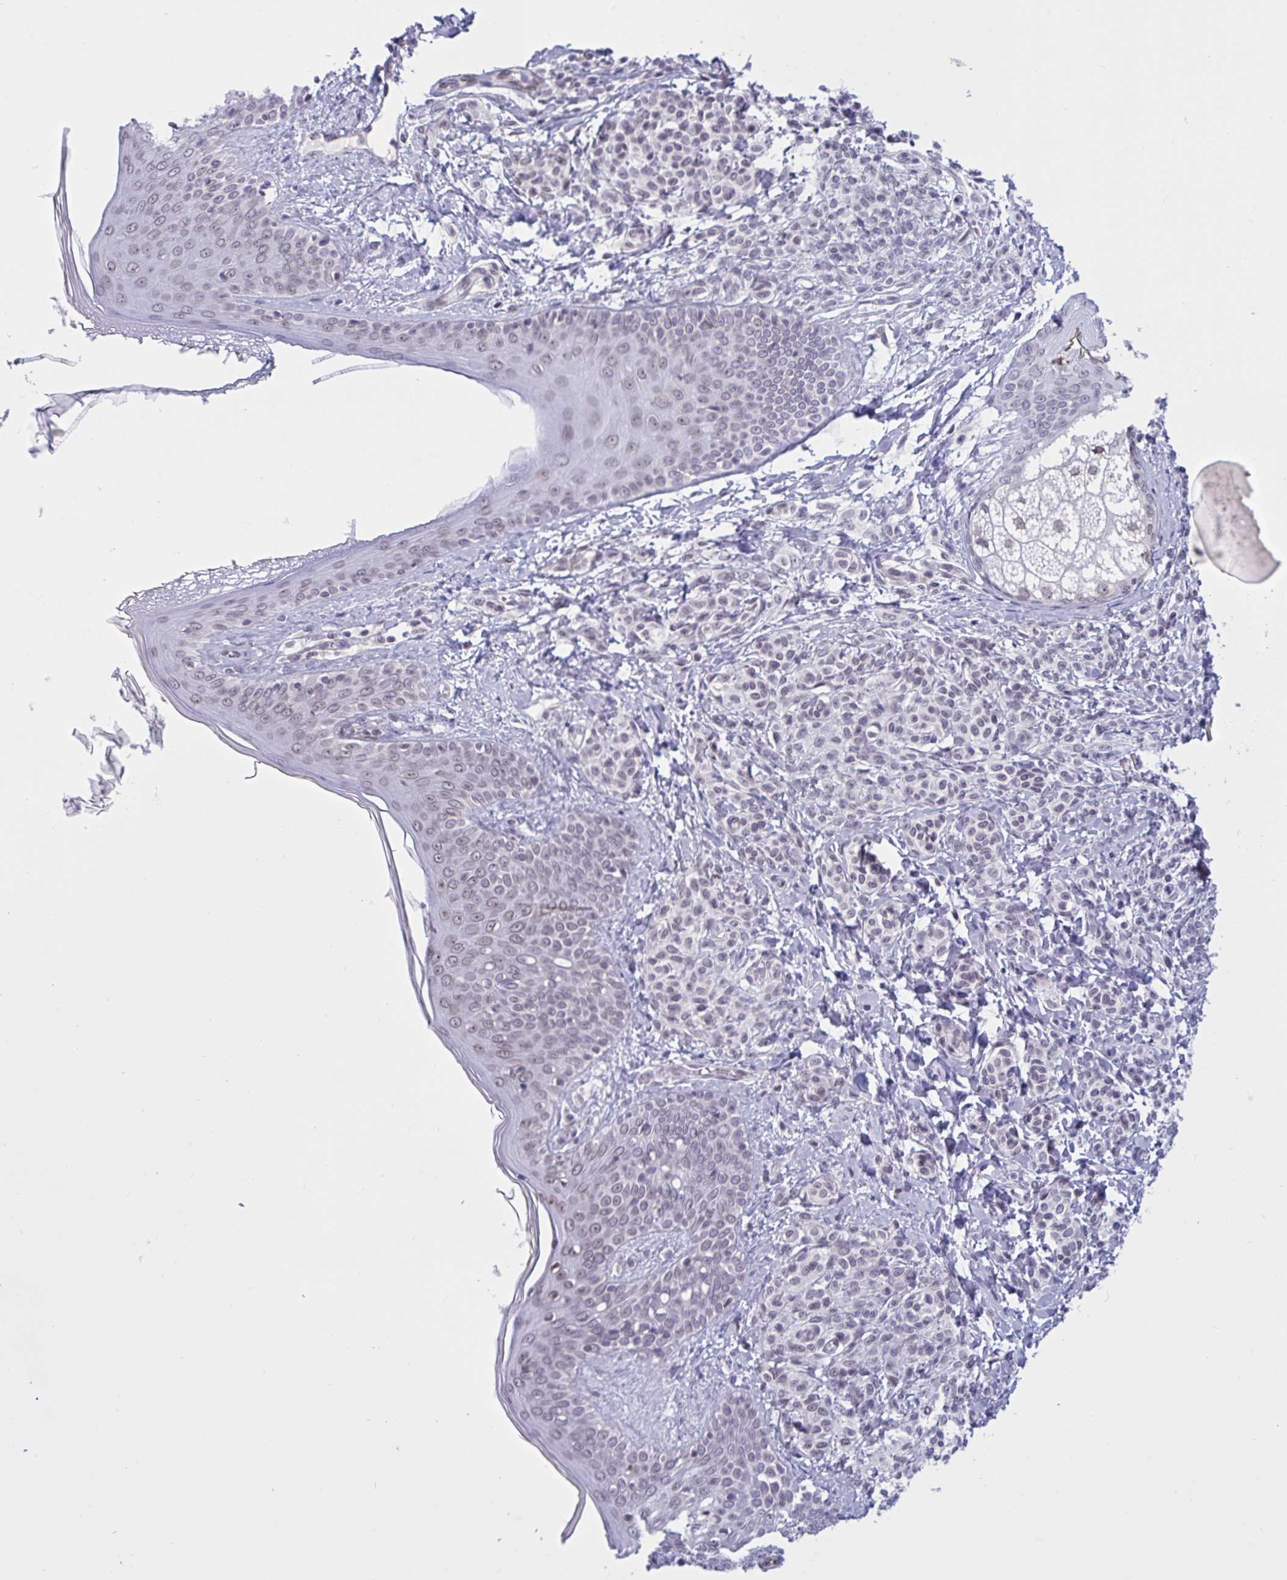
{"staining": {"intensity": "negative", "quantity": "none", "location": "none"}, "tissue": "skin", "cell_type": "Fibroblasts", "image_type": "normal", "snomed": [{"axis": "morphology", "description": "Normal tissue, NOS"}, {"axis": "topography", "description": "Skin"}], "caption": "Immunohistochemistry (IHC) histopathology image of unremarkable skin: skin stained with DAB displays no significant protein expression in fibroblasts. (DAB immunohistochemistry (IHC), high magnification).", "gene": "DOCK11", "patient": {"sex": "male", "age": 16}}